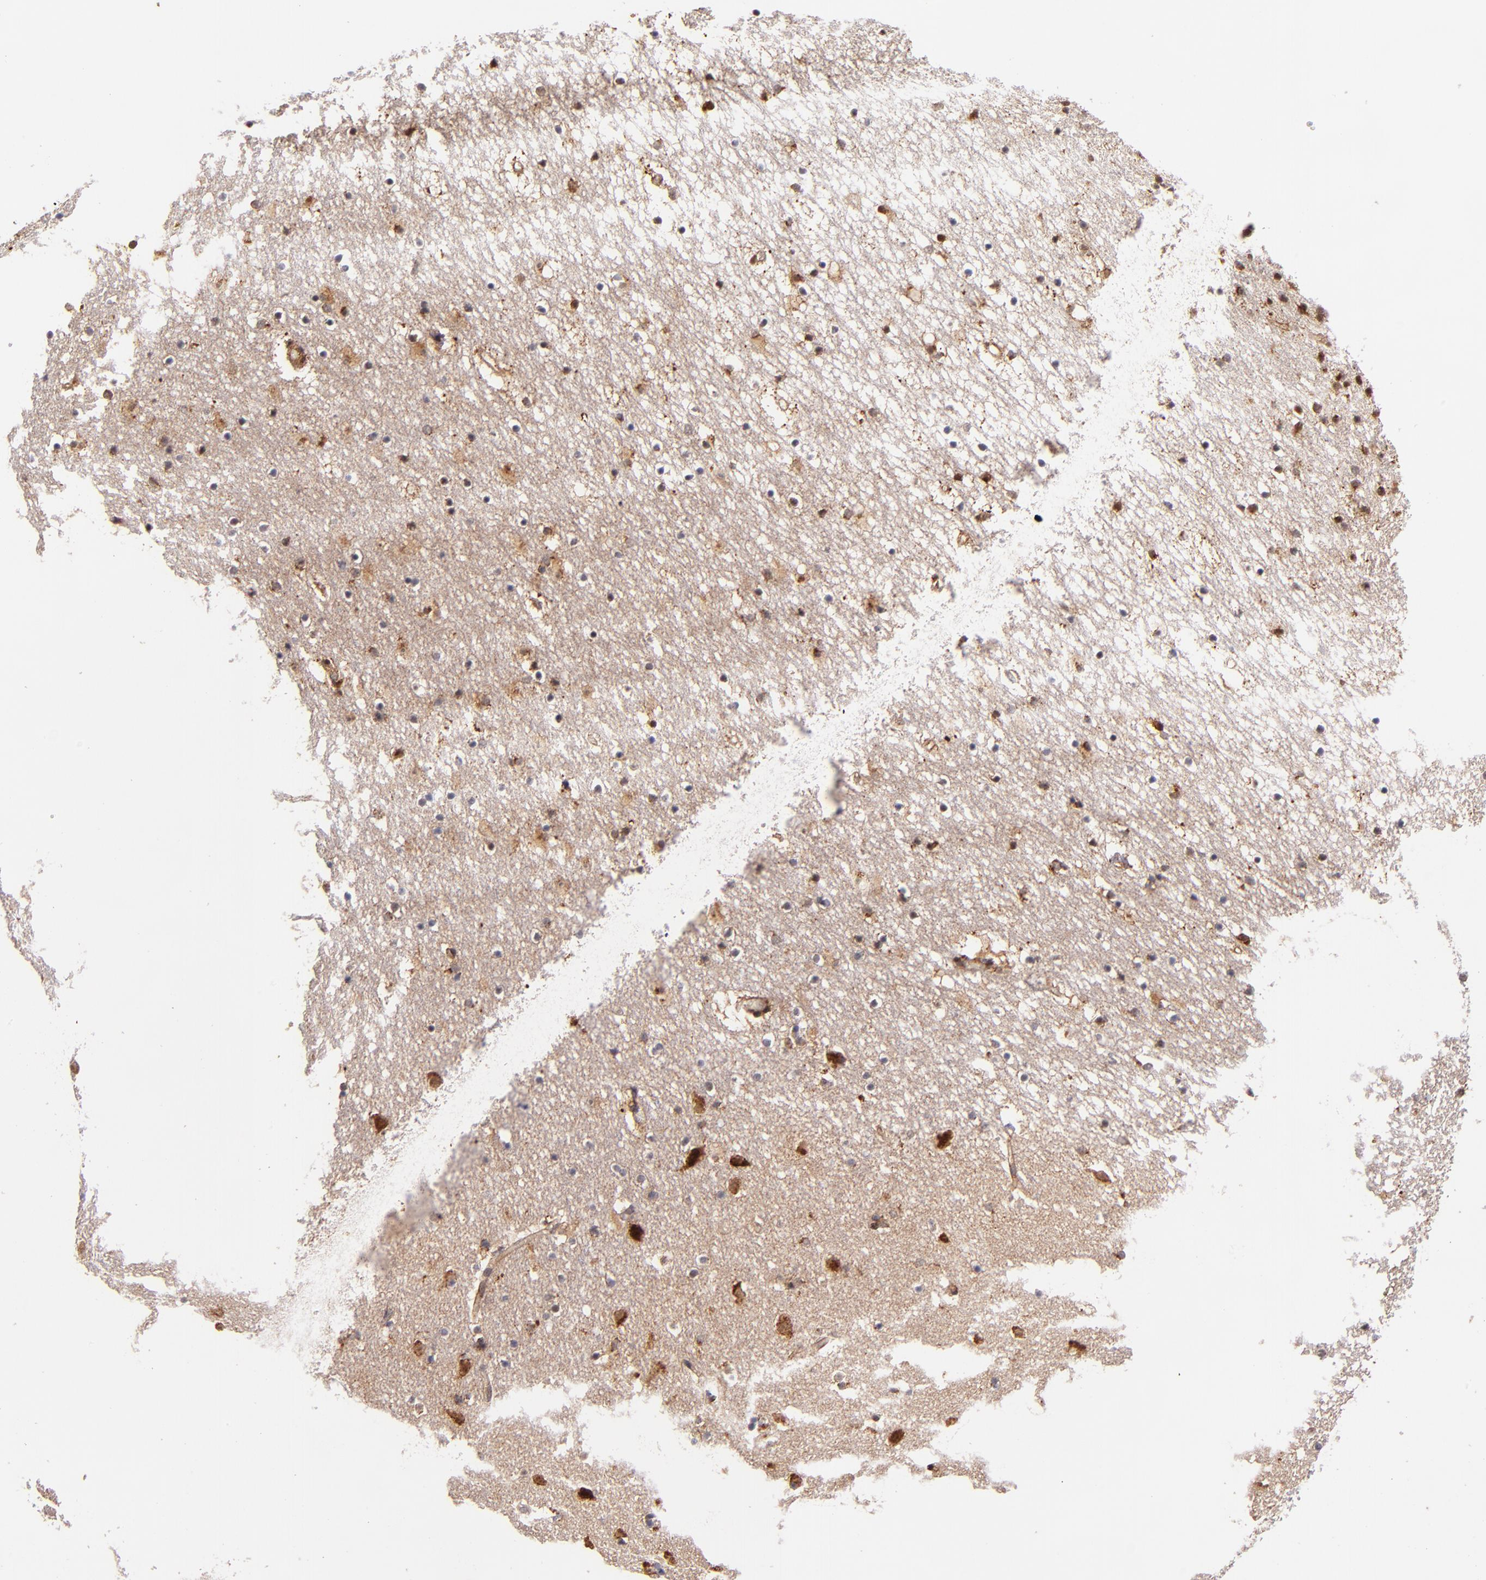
{"staining": {"intensity": "weak", "quantity": "25%-75%", "location": "cytoplasmic/membranous"}, "tissue": "caudate", "cell_type": "Glial cells", "image_type": "normal", "snomed": [{"axis": "morphology", "description": "Normal tissue, NOS"}, {"axis": "topography", "description": "Lateral ventricle wall"}], "caption": "DAB (3,3'-diaminobenzidine) immunohistochemical staining of benign human caudate demonstrates weak cytoplasmic/membranous protein expression in approximately 25%-75% of glial cells.", "gene": "STX8", "patient": {"sex": "male", "age": 45}}